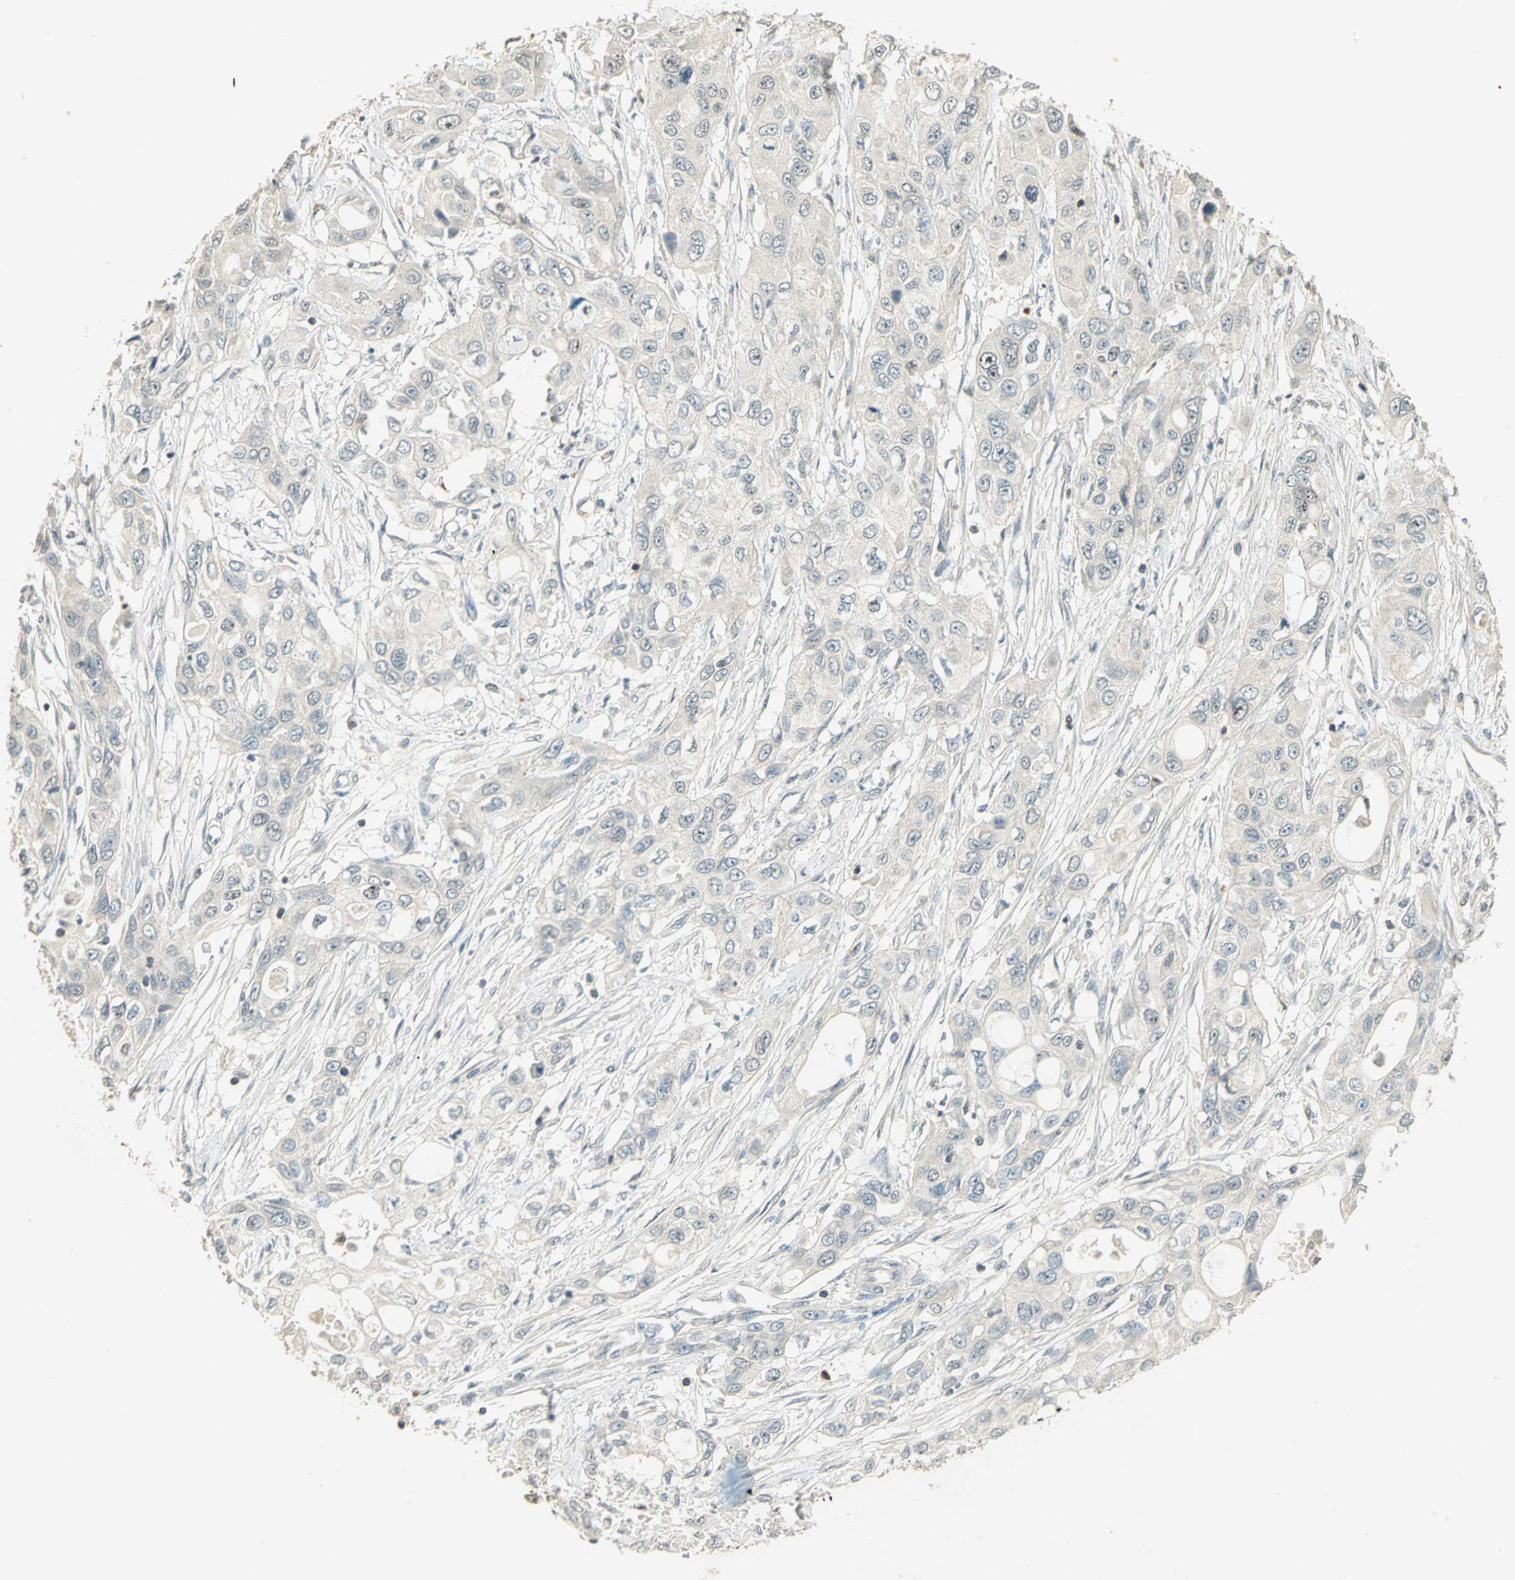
{"staining": {"intensity": "negative", "quantity": "none", "location": "none"}, "tissue": "pancreatic cancer", "cell_type": "Tumor cells", "image_type": "cancer", "snomed": [{"axis": "morphology", "description": "Adenocarcinoma, NOS"}, {"axis": "topography", "description": "Pancreas"}], "caption": "Tumor cells are negative for brown protein staining in pancreatic cancer (adenocarcinoma).", "gene": "BIRC2", "patient": {"sex": "female", "age": 70}}